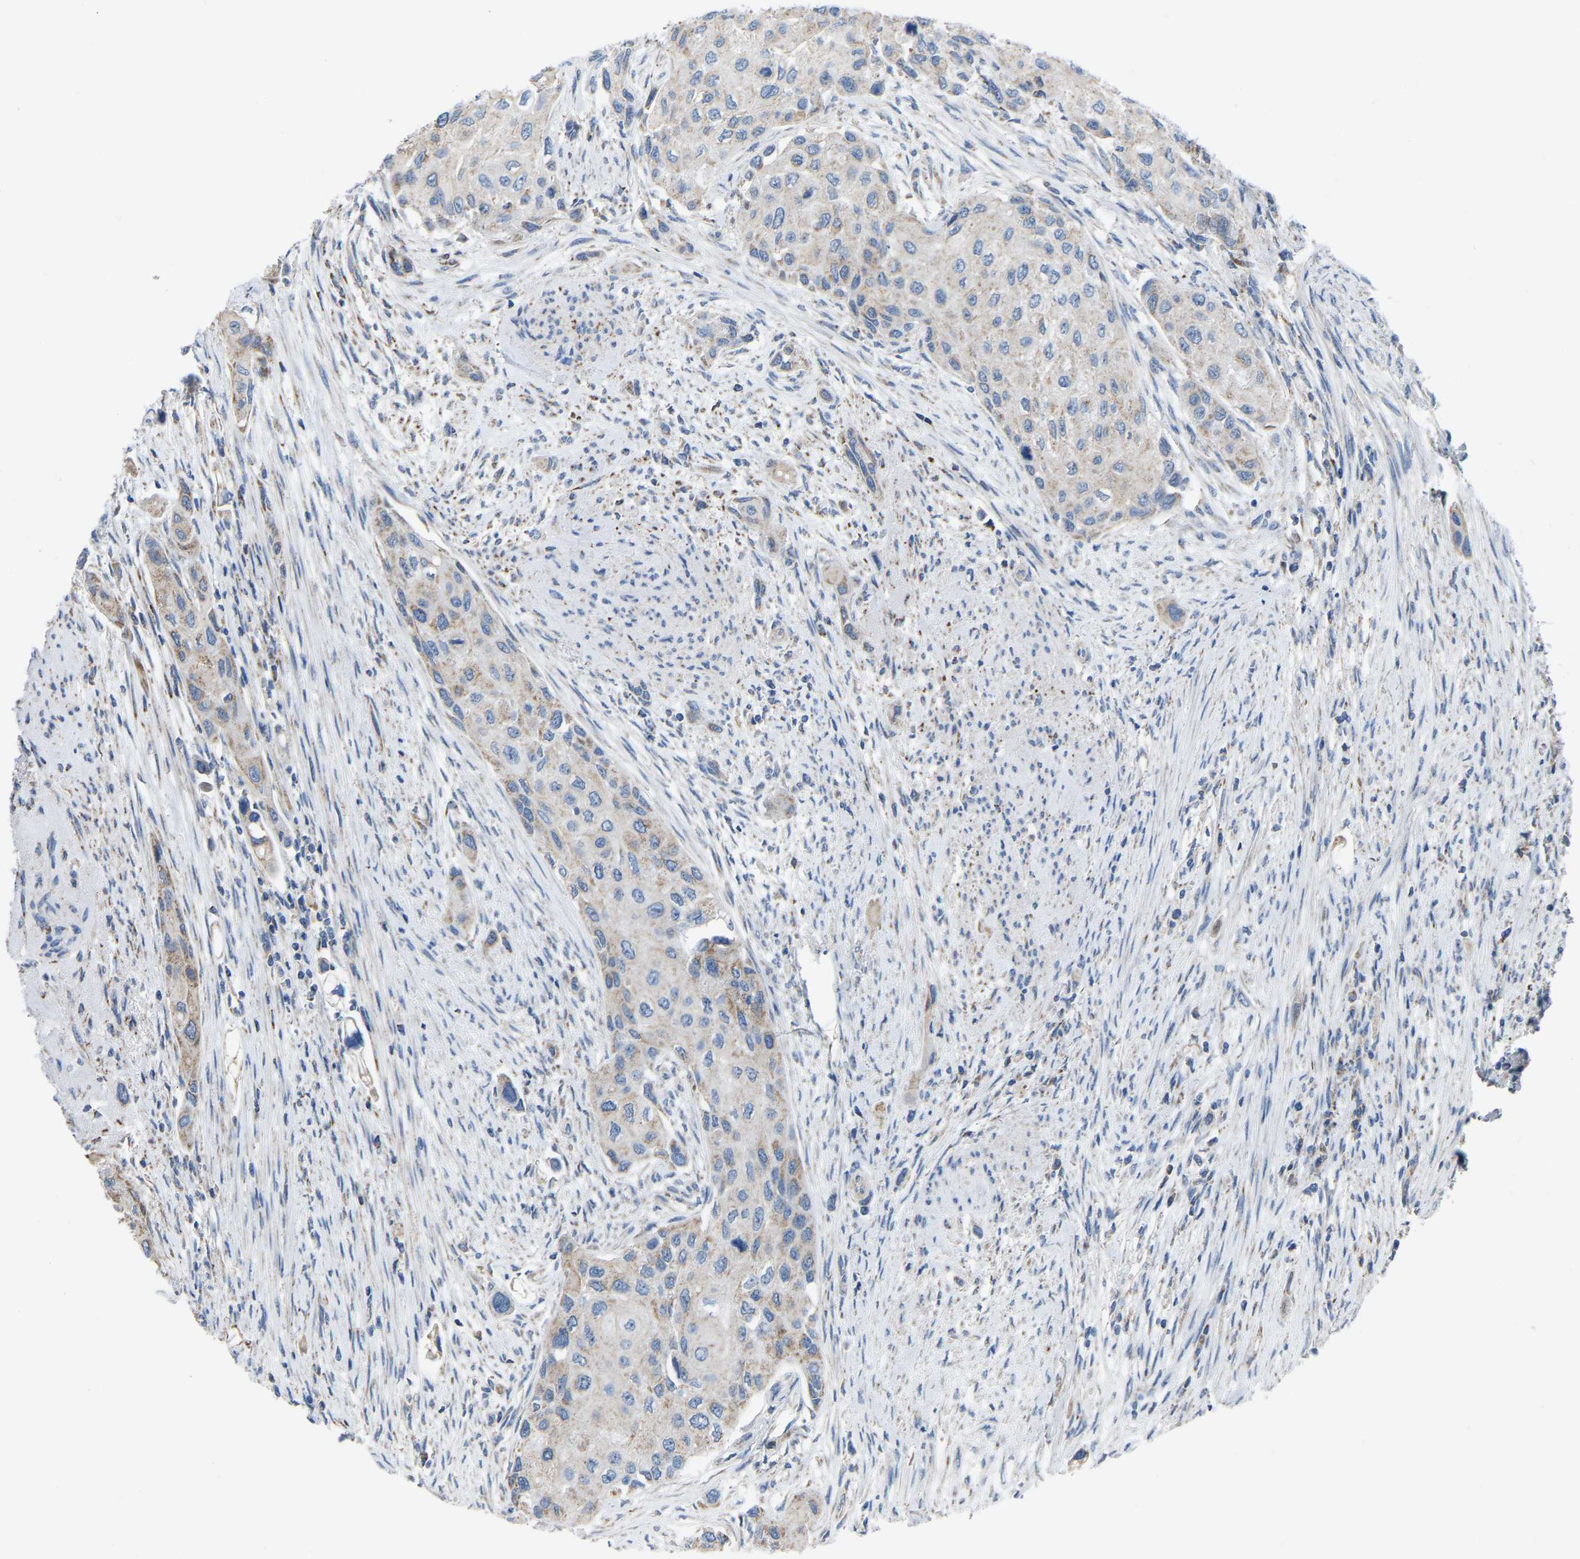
{"staining": {"intensity": "weak", "quantity": ">75%", "location": "cytoplasmic/membranous"}, "tissue": "urothelial cancer", "cell_type": "Tumor cells", "image_type": "cancer", "snomed": [{"axis": "morphology", "description": "Urothelial carcinoma, High grade"}, {"axis": "topography", "description": "Urinary bladder"}], "caption": "Immunohistochemical staining of human high-grade urothelial carcinoma shows low levels of weak cytoplasmic/membranous protein expression in approximately >75% of tumor cells.", "gene": "BCL10", "patient": {"sex": "female", "age": 56}}